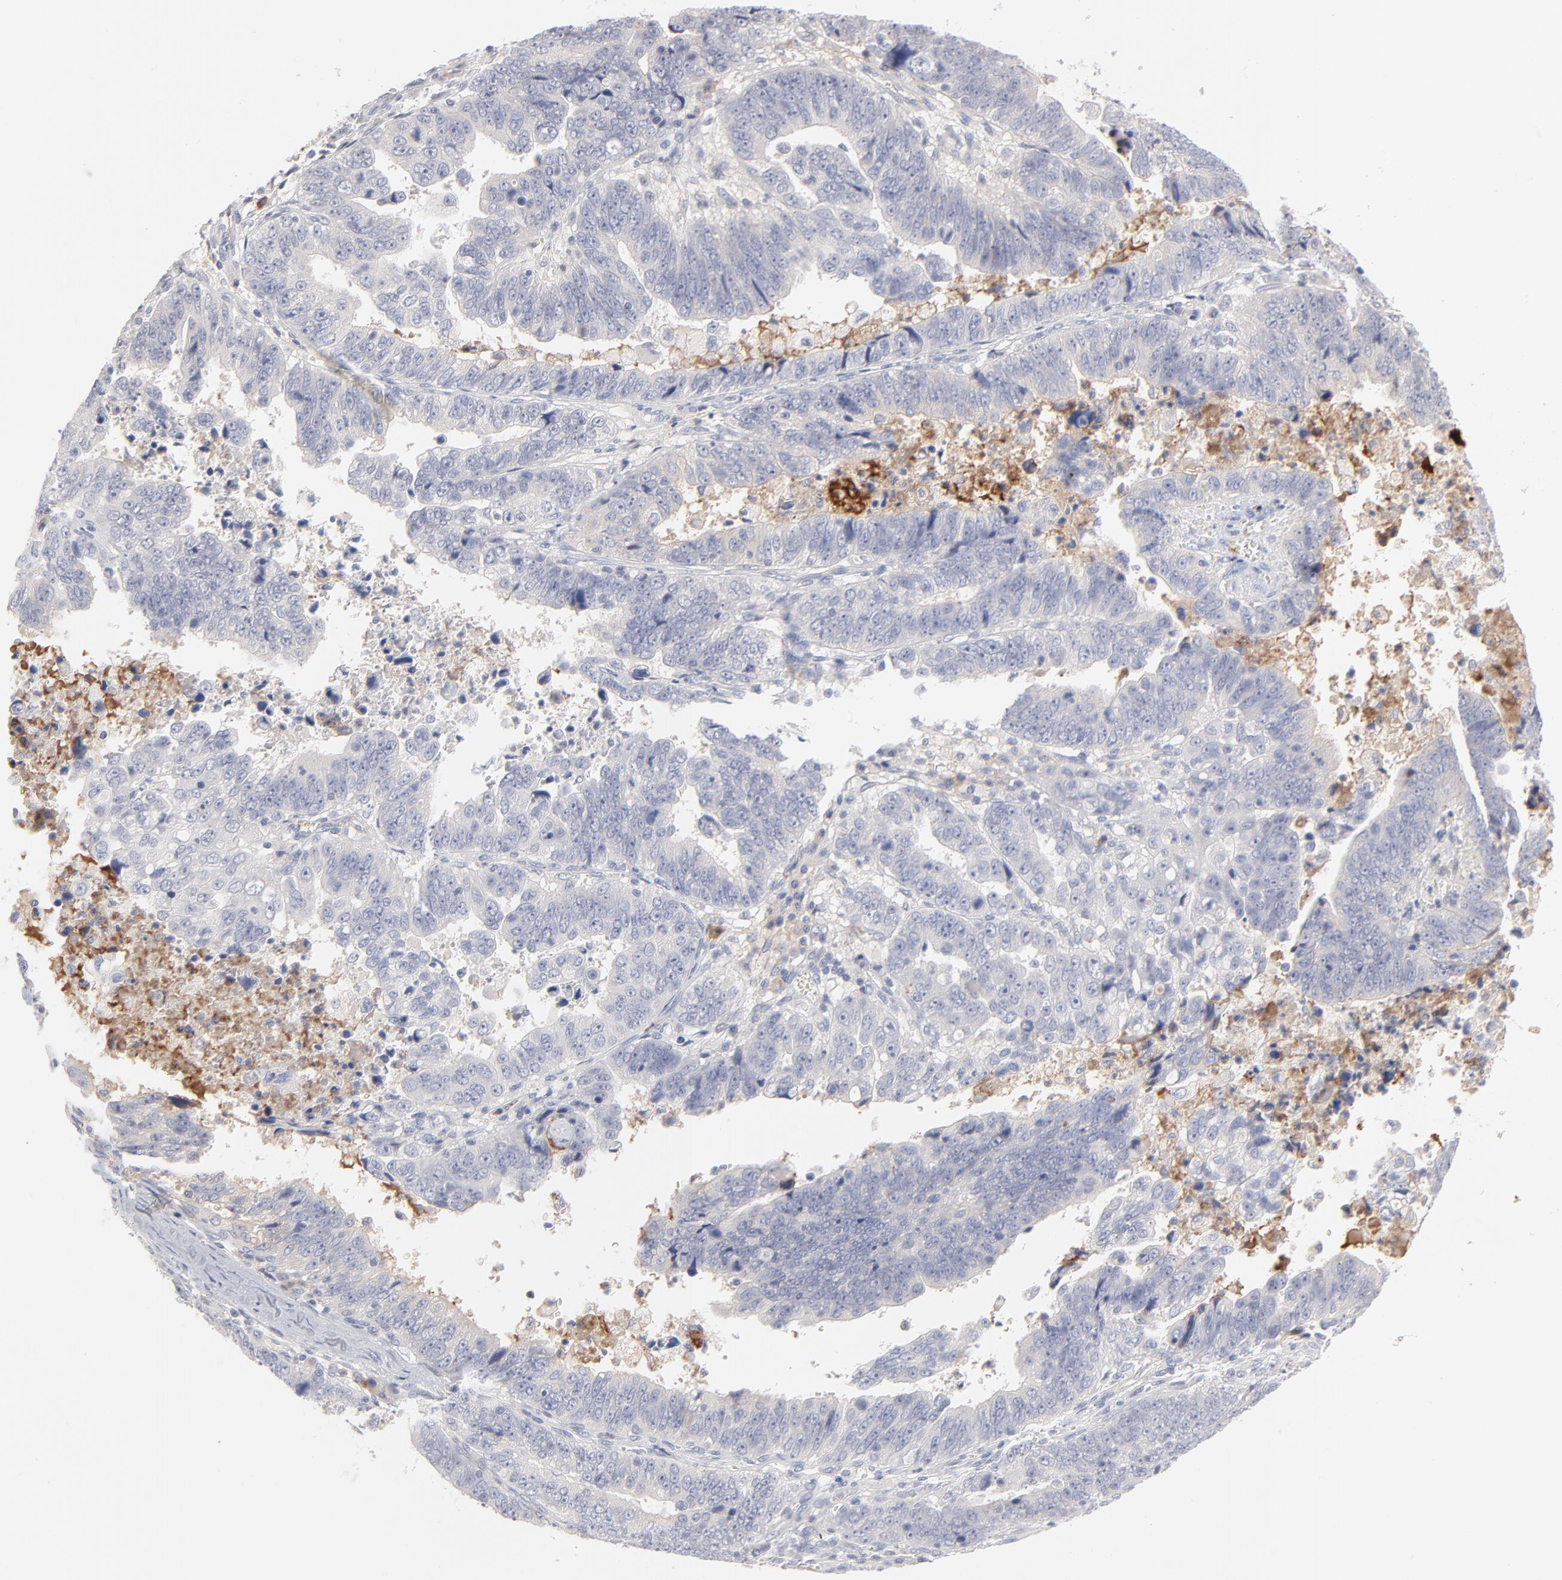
{"staining": {"intensity": "negative", "quantity": "none", "location": "none"}, "tissue": "stomach cancer", "cell_type": "Tumor cells", "image_type": "cancer", "snomed": [{"axis": "morphology", "description": "Adenocarcinoma, NOS"}, {"axis": "topography", "description": "Stomach, upper"}], "caption": "The image exhibits no staining of tumor cells in adenocarcinoma (stomach).", "gene": "CCR3", "patient": {"sex": "female", "age": 50}}